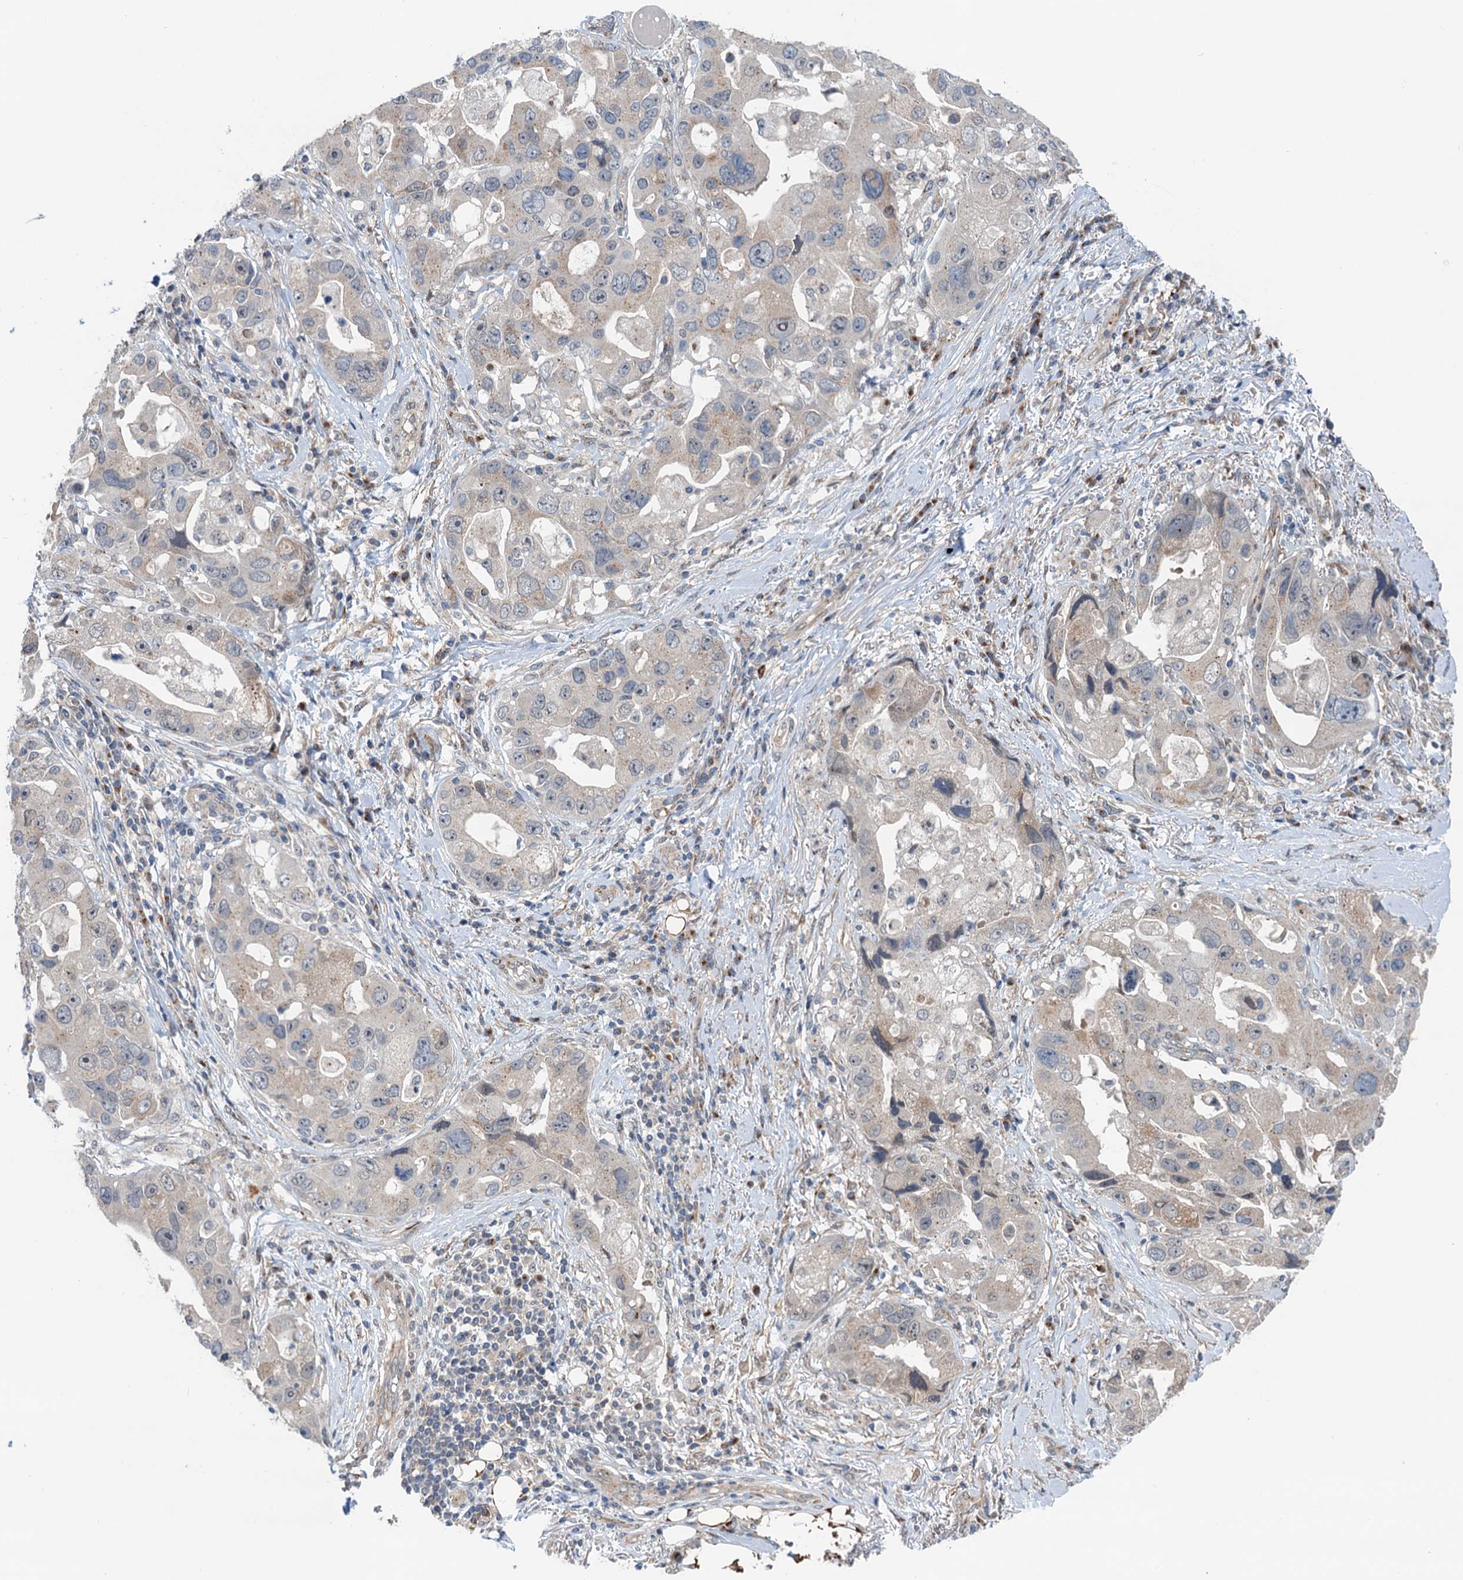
{"staining": {"intensity": "weak", "quantity": "<25%", "location": "cytoplasmic/membranous"}, "tissue": "lung cancer", "cell_type": "Tumor cells", "image_type": "cancer", "snomed": [{"axis": "morphology", "description": "Adenocarcinoma, NOS"}, {"axis": "topography", "description": "Lung"}], "caption": "Immunohistochemistry (IHC) histopathology image of human adenocarcinoma (lung) stained for a protein (brown), which demonstrates no expression in tumor cells.", "gene": "DYNC2I2", "patient": {"sex": "female", "age": 54}}